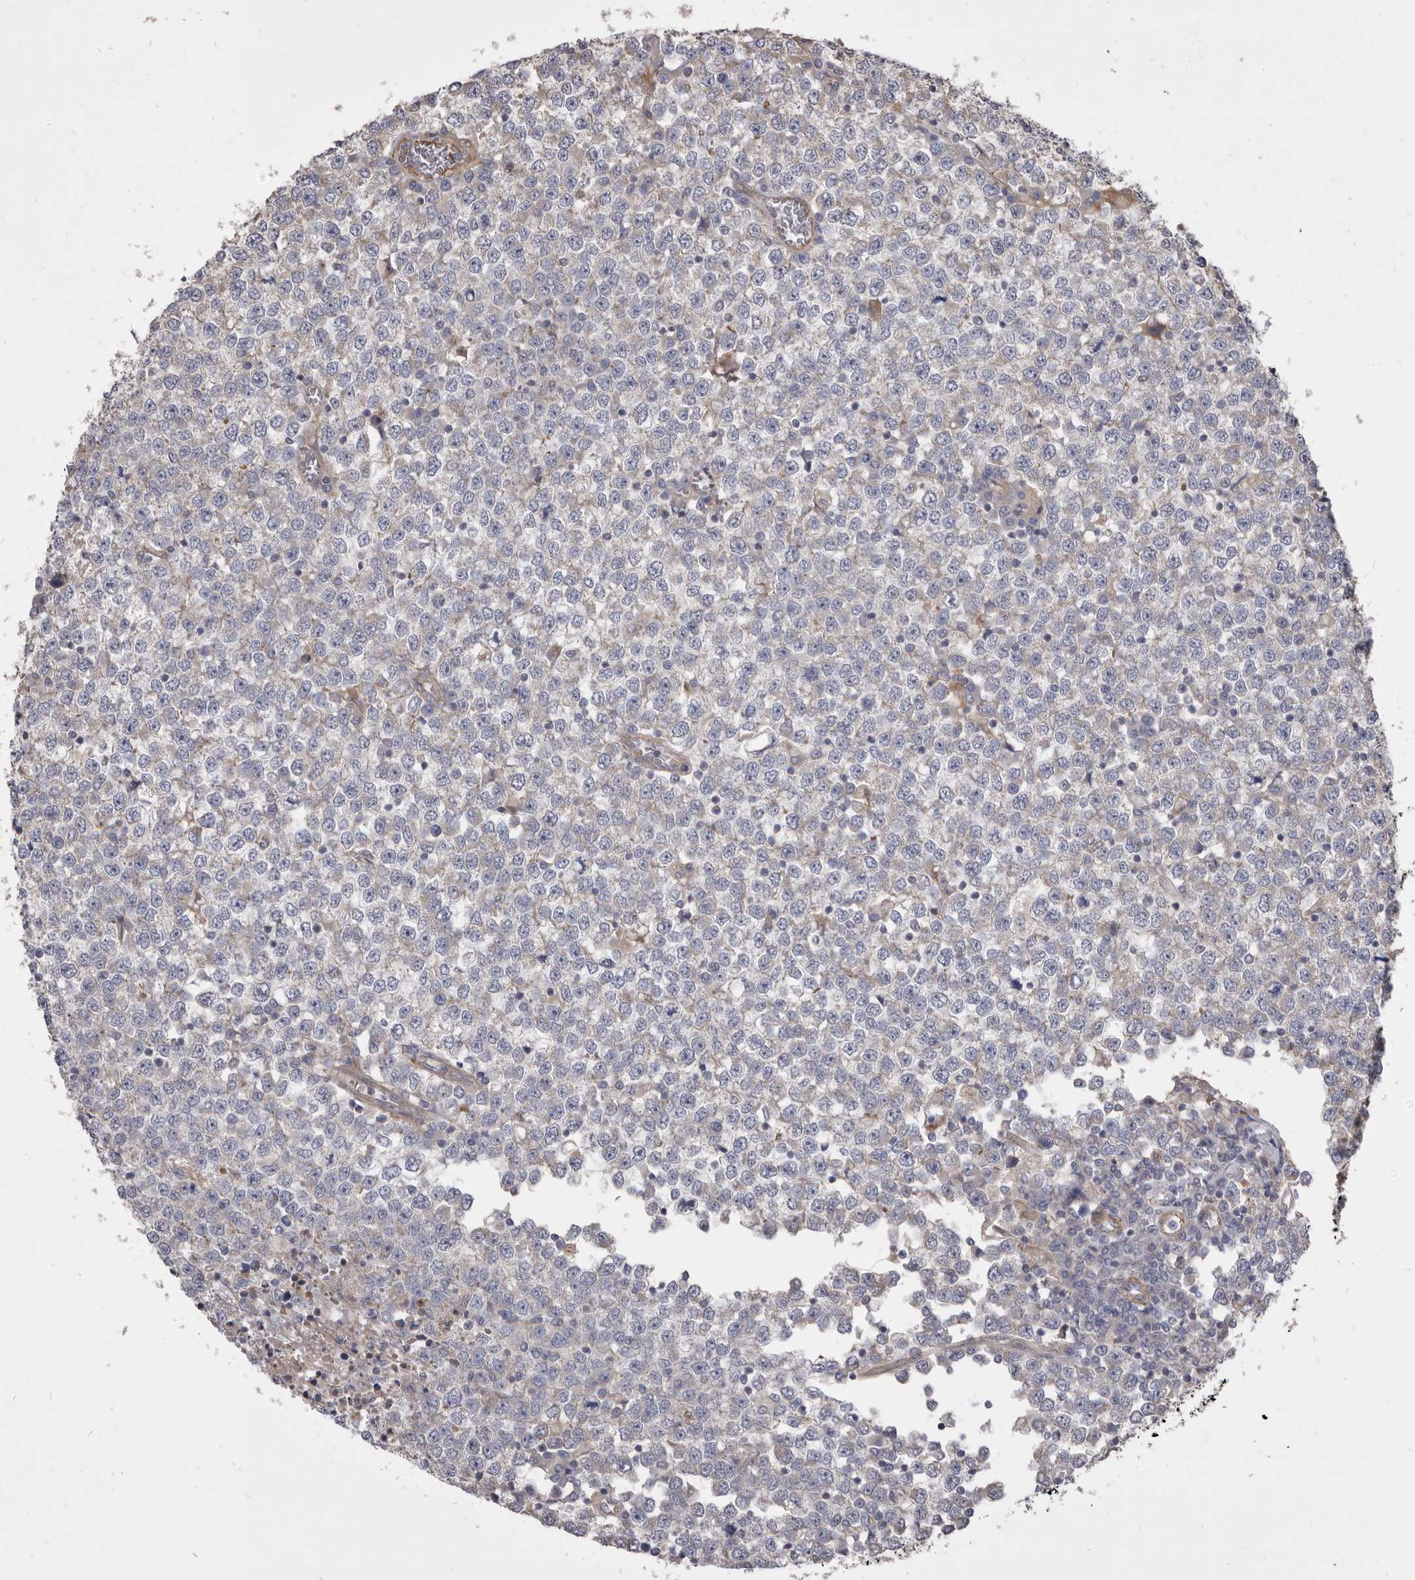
{"staining": {"intensity": "negative", "quantity": "none", "location": "none"}, "tissue": "testis cancer", "cell_type": "Tumor cells", "image_type": "cancer", "snomed": [{"axis": "morphology", "description": "Seminoma, NOS"}, {"axis": "topography", "description": "Testis"}], "caption": "Seminoma (testis) was stained to show a protein in brown. There is no significant positivity in tumor cells. The staining was performed using DAB (3,3'-diaminobenzidine) to visualize the protein expression in brown, while the nuclei were stained in blue with hematoxylin (Magnification: 20x).", "gene": "VPS45", "patient": {"sex": "male", "age": 65}}